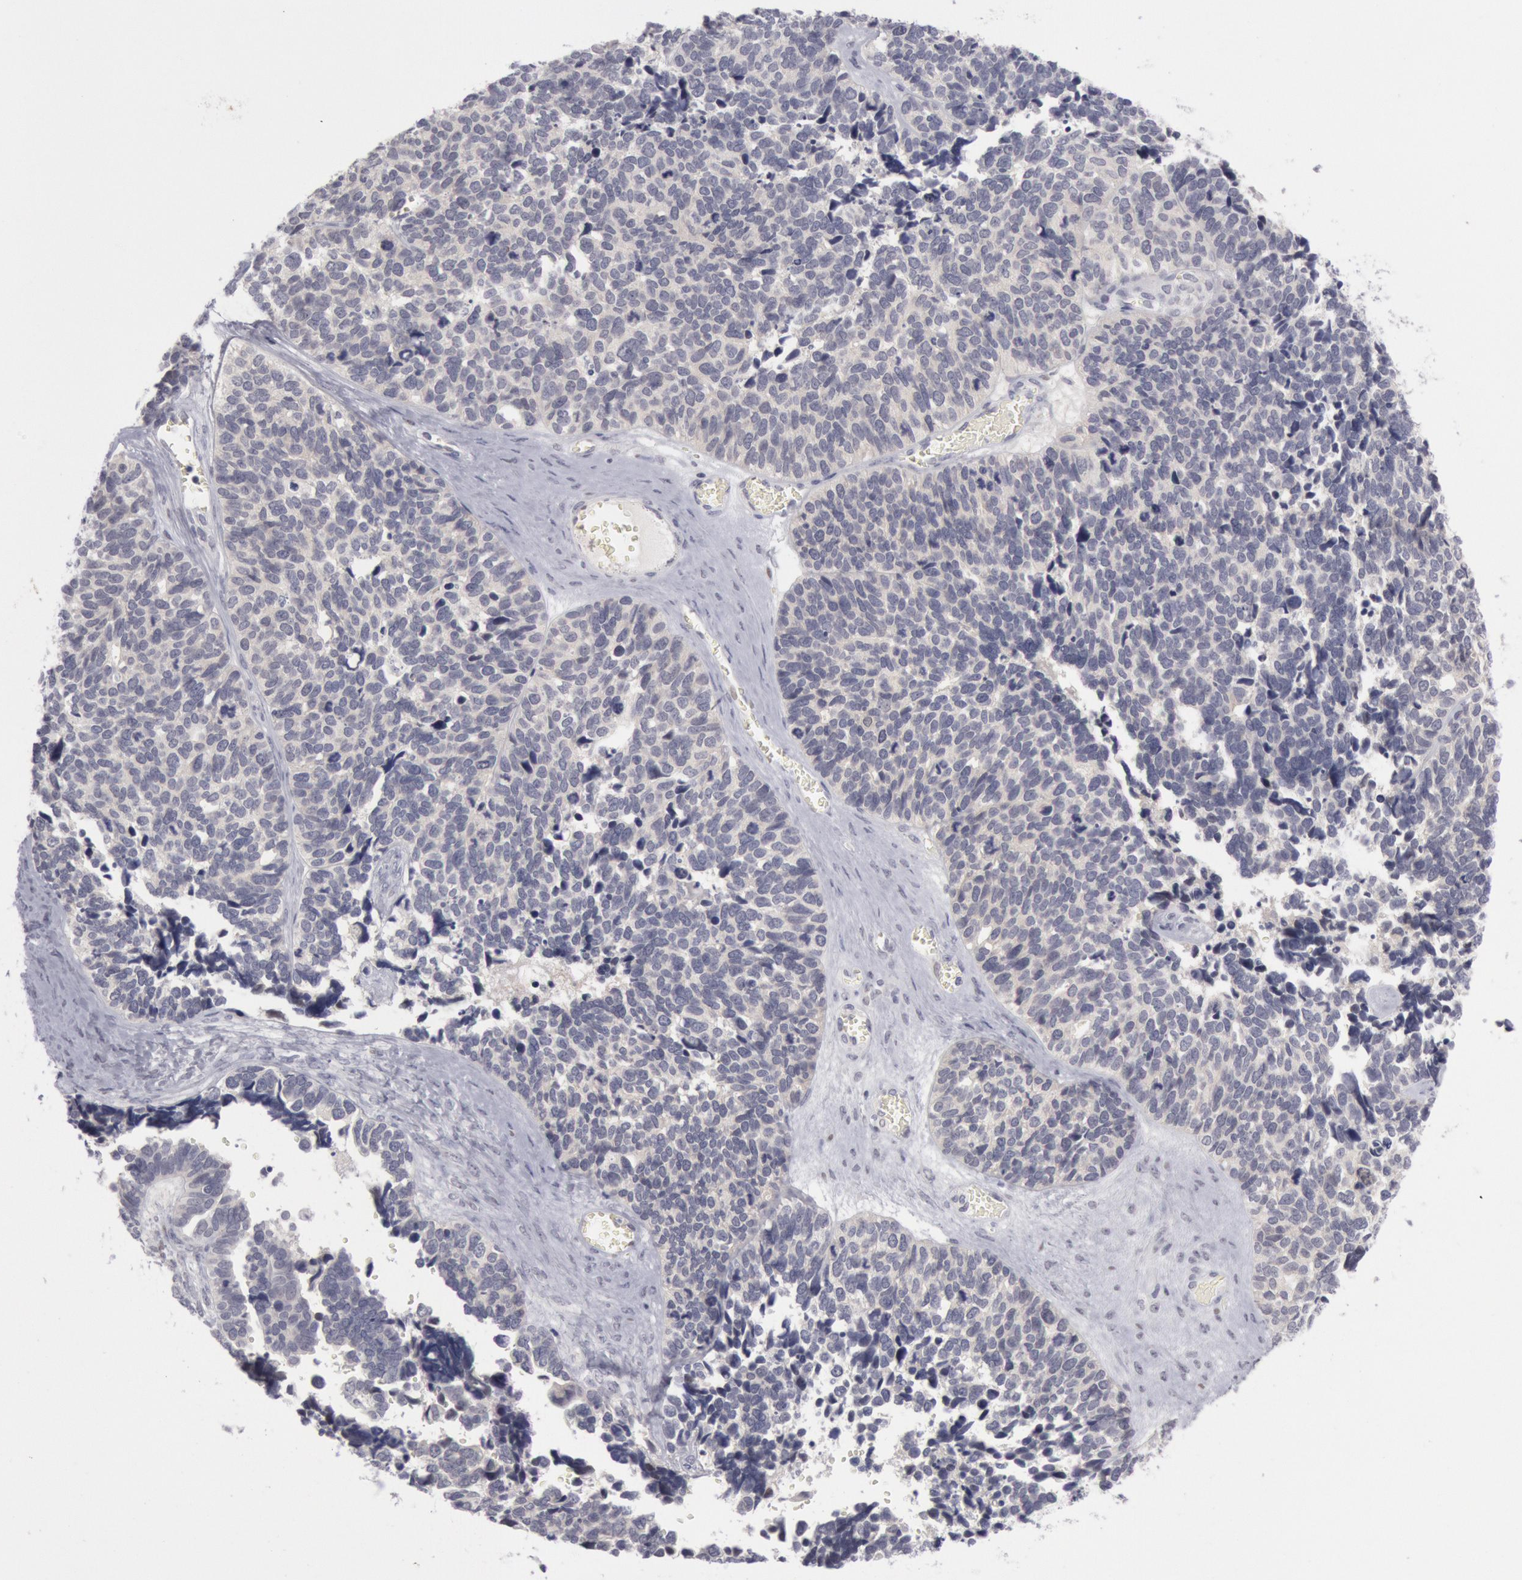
{"staining": {"intensity": "negative", "quantity": "none", "location": "none"}, "tissue": "ovarian cancer", "cell_type": "Tumor cells", "image_type": "cancer", "snomed": [{"axis": "morphology", "description": "Cystadenocarcinoma, serous, NOS"}, {"axis": "topography", "description": "Ovary"}], "caption": "Ovarian cancer (serous cystadenocarcinoma) stained for a protein using IHC exhibits no expression tumor cells.", "gene": "JOSD1", "patient": {"sex": "female", "age": 77}}